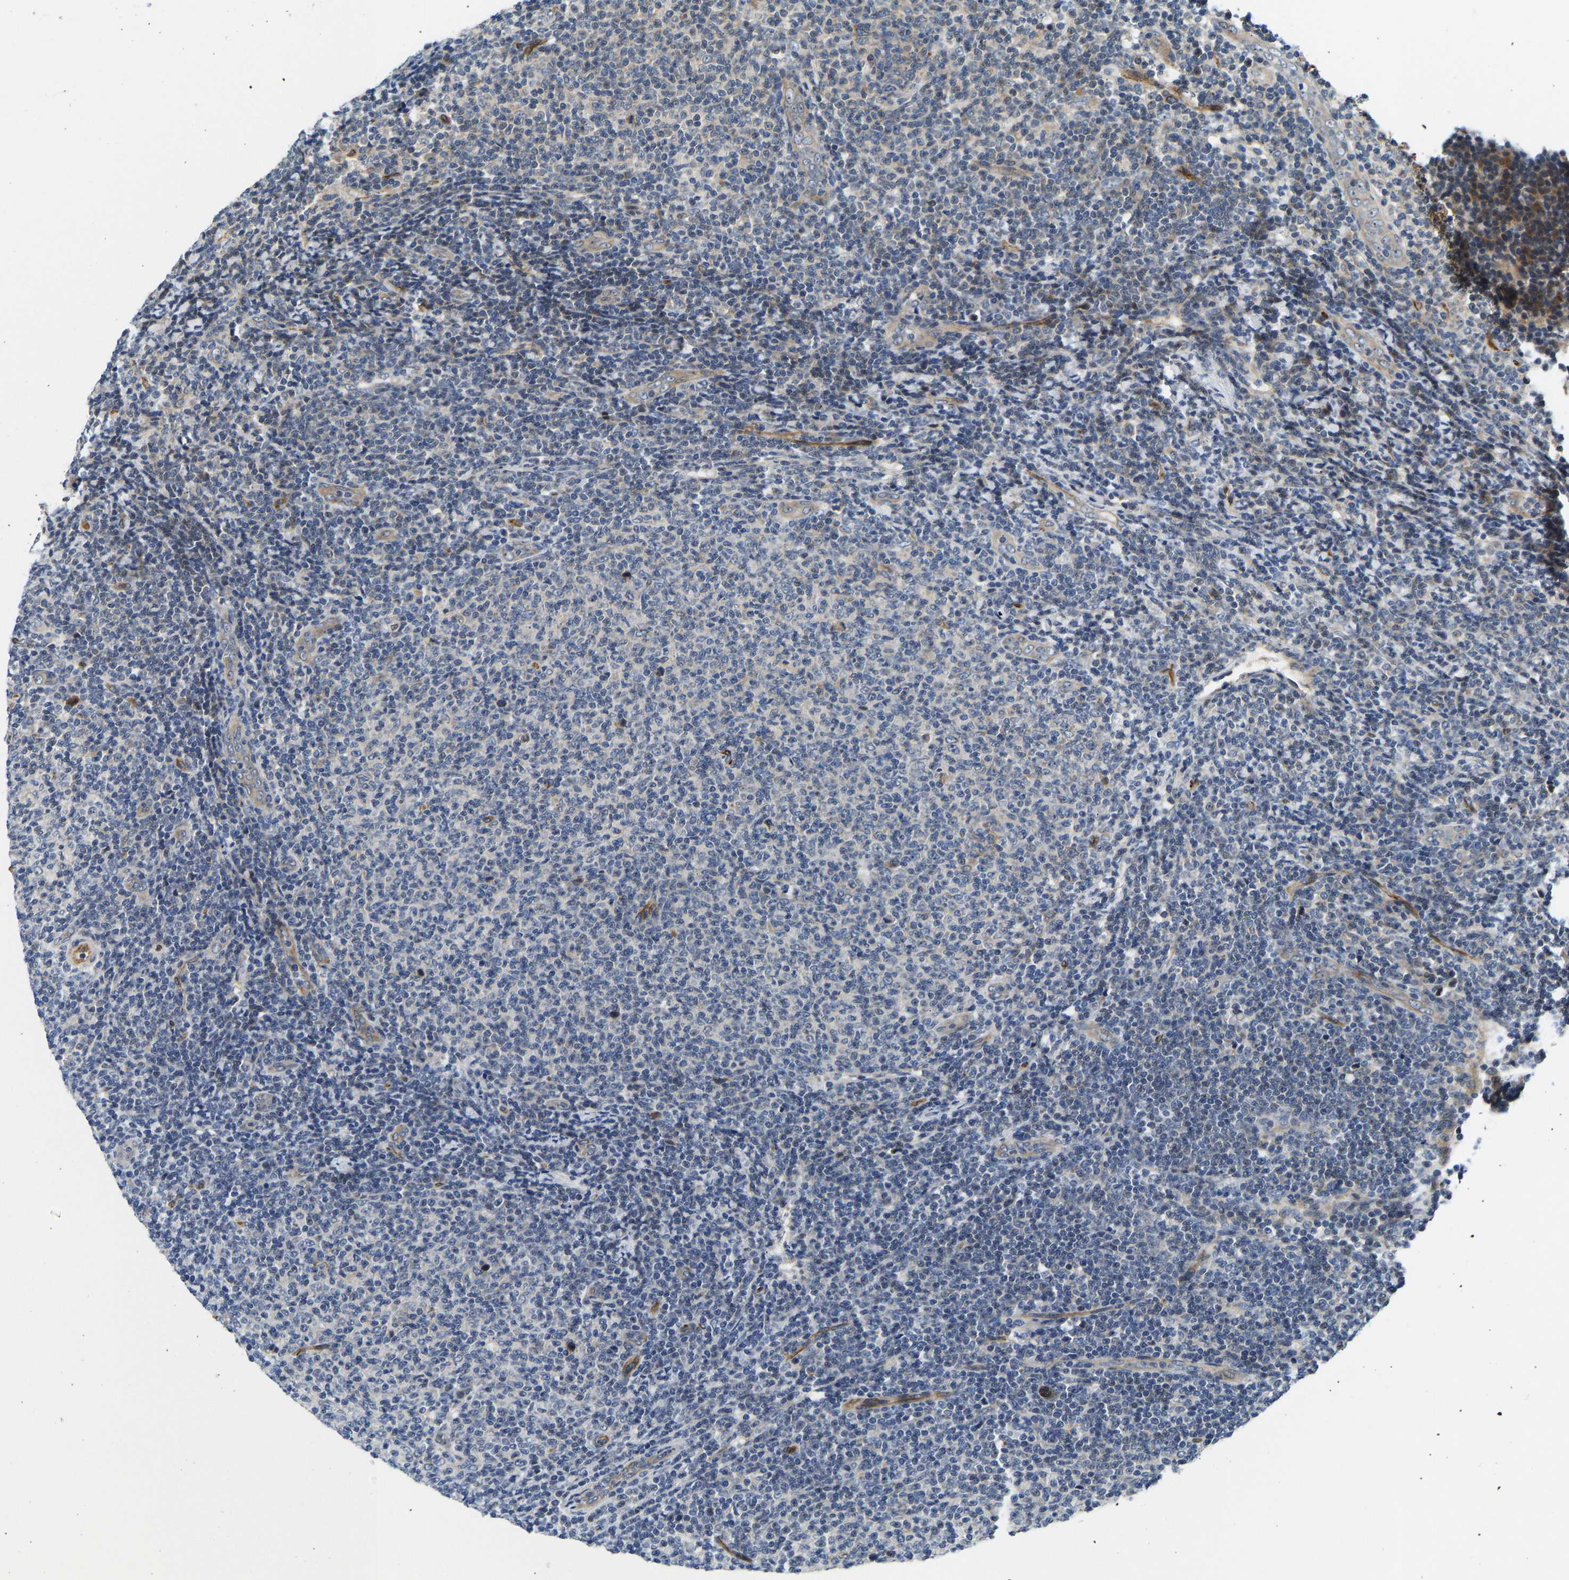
{"staining": {"intensity": "negative", "quantity": "none", "location": "none"}, "tissue": "lymphoma", "cell_type": "Tumor cells", "image_type": "cancer", "snomed": [{"axis": "morphology", "description": "Malignant lymphoma, non-Hodgkin's type, Low grade"}, {"axis": "topography", "description": "Lymph node"}], "caption": "Protein analysis of low-grade malignant lymphoma, non-Hodgkin's type shows no significant staining in tumor cells.", "gene": "RESF1", "patient": {"sex": "male", "age": 66}}